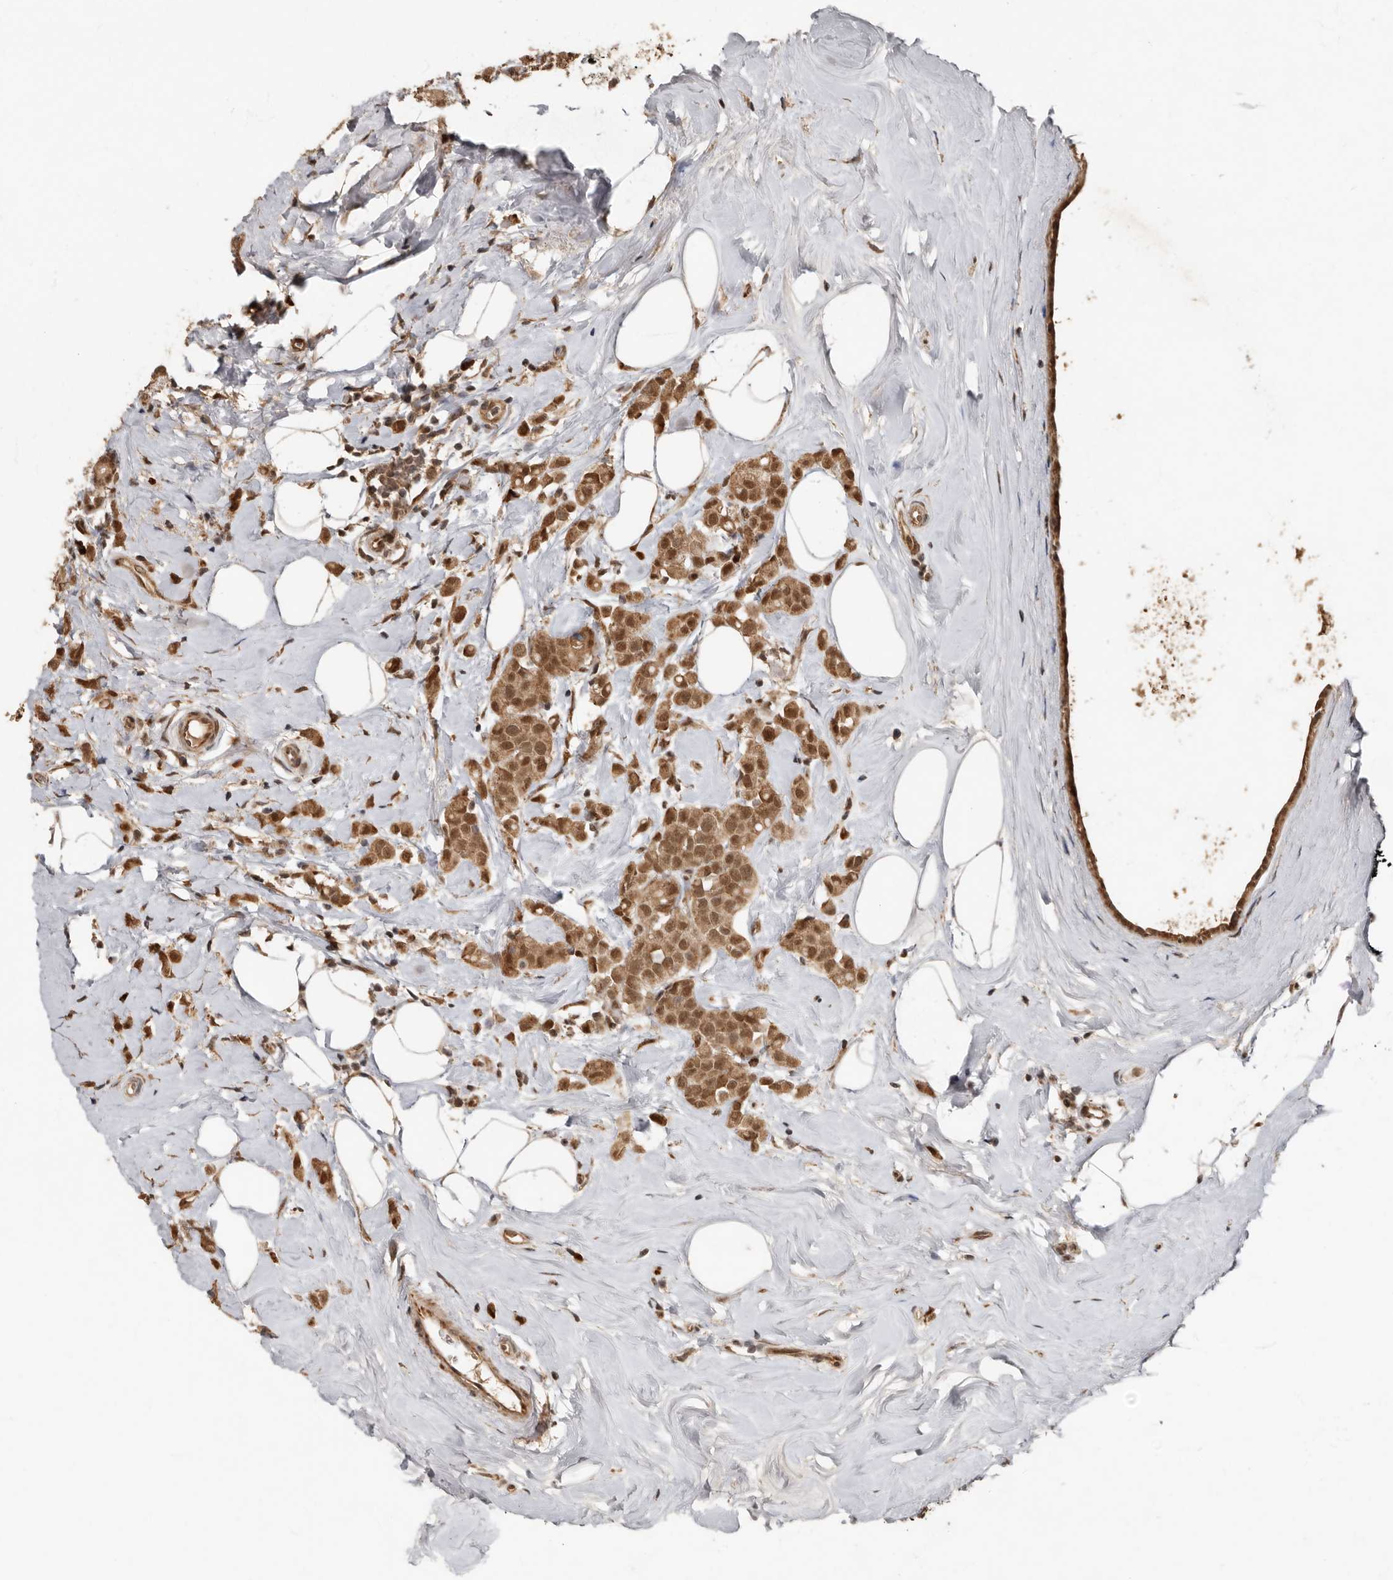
{"staining": {"intensity": "moderate", "quantity": ">75%", "location": "cytoplasmic/membranous,nuclear"}, "tissue": "breast cancer", "cell_type": "Tumor cells", "image_type": "cancer", "snomed": [{"axis": "morphology", "description": "Lobular carcinoma"}, {"axis": "topography", "description": "Breast"}], "caption": "A brown stain shows moderate cytoplasmic/membranous and nuclear positivity of a protein in lobular carcinoma (breast) tumor cells.", "gene": "LRGUK", "patient": {"sex": "female", "age": 47}}